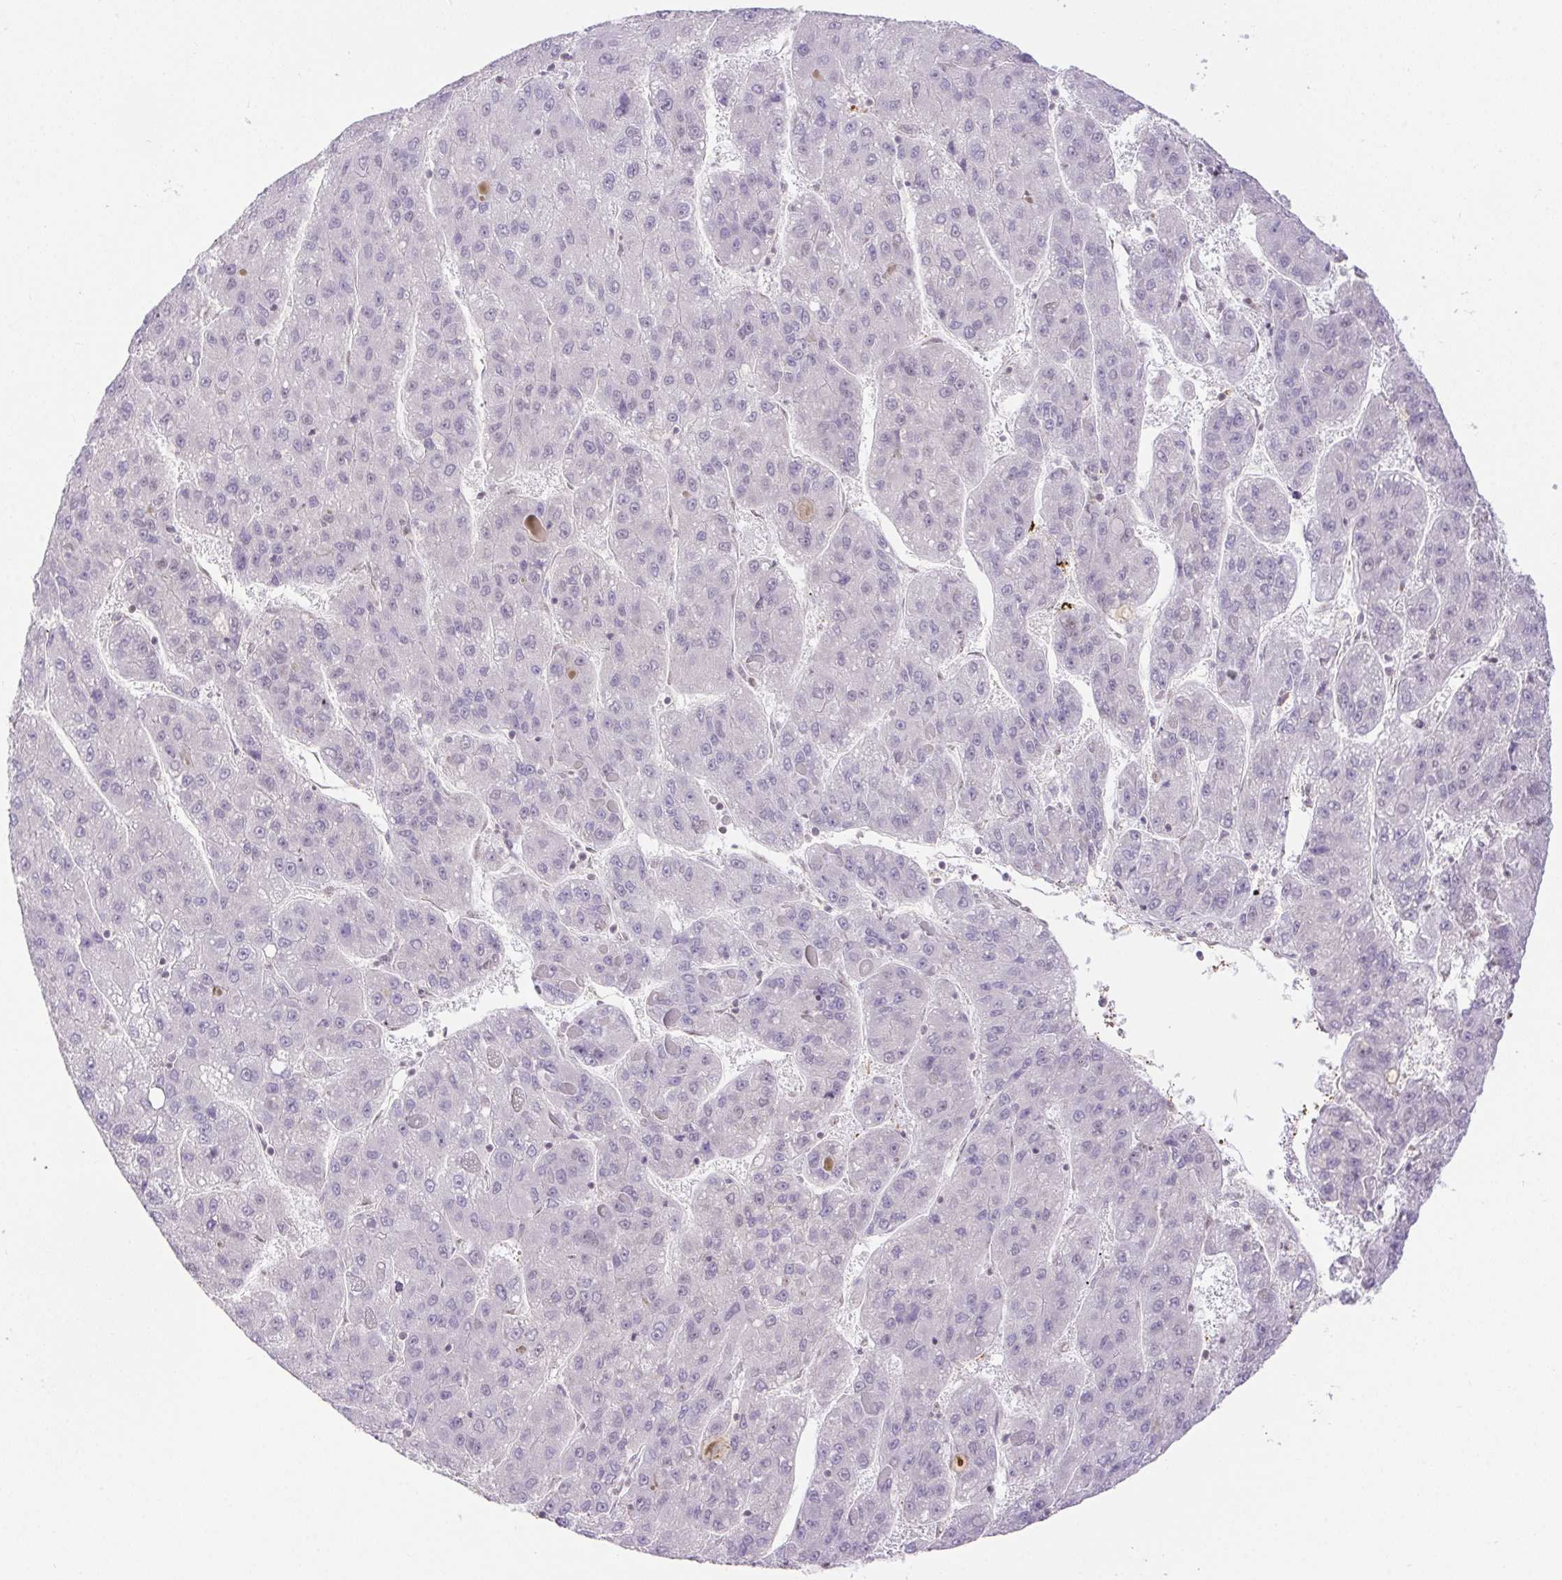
{"staining": {"intensity": "negative", "quantity": "none", "location": "none"}, "tissue": "liver cancer", "cell_type": "Tumor cells", "image_type": "cancer", "snomed": [{"axis": "morphology", "description": "Carcinoma, Hepatocellular, NOS"}, {"axis": "topography", "description": "Liver"}], "caption": "This is an IHC histopathology image of human liver hepatocellular carcinoma. There is no positivity in tumor cells.", "gene": "DDX17", "patient": {"sex": "female", "age": 82}}